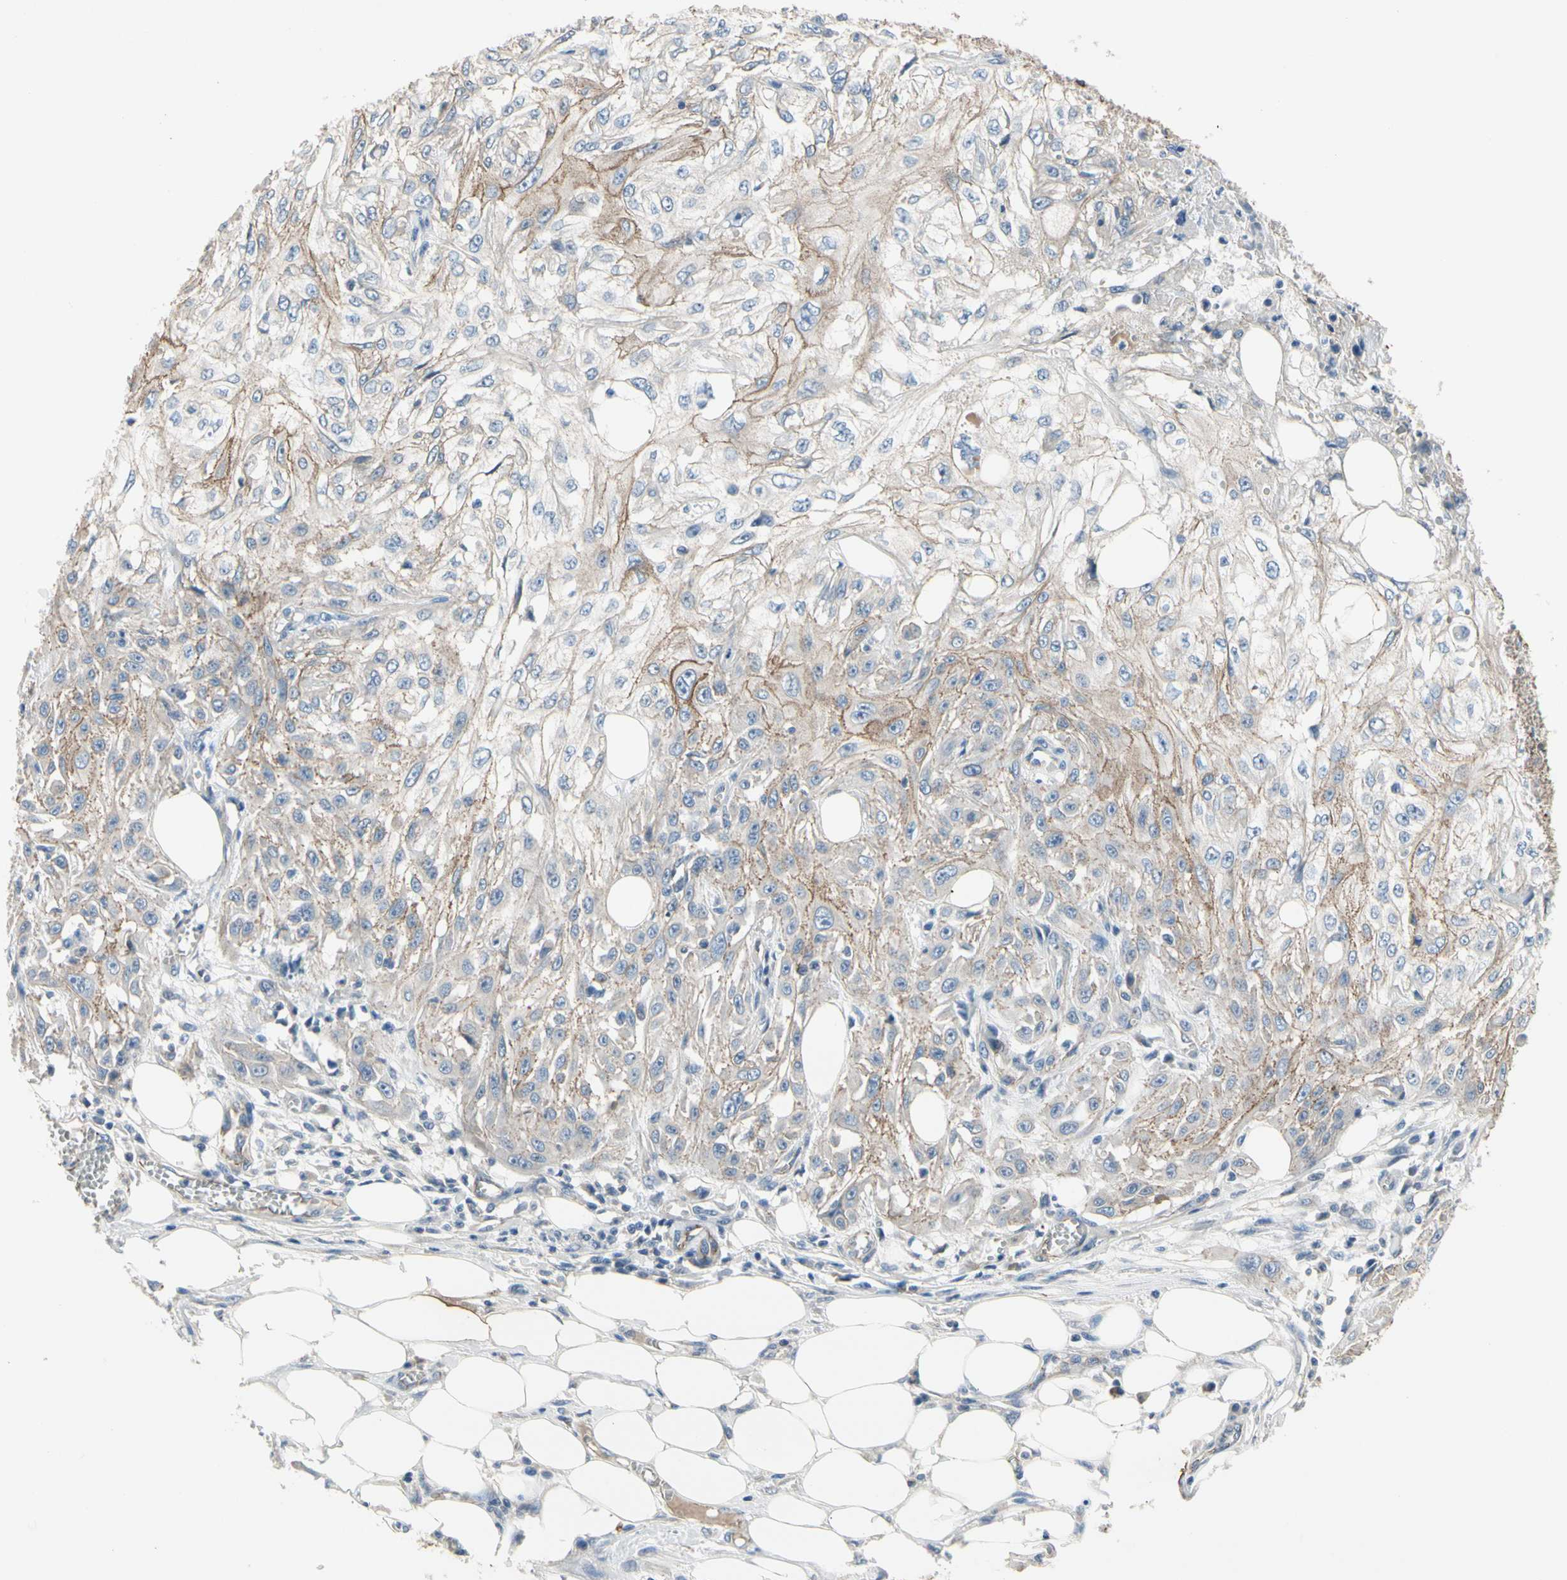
{"staining": {"intensity": "weak", "quantity": "<25%", "location": "cytoplasmic/membranous"}, "tissue": "skin cancer", "cell_type": "Tumor cells", "image_type": "cancer", "snomed": [{"axis": "morphology", "description": "Squamous cell carcinoma, NOS"}, {"axis": "topography", "description": "Skin"}], "caption": "High magnification brightfield microscopy of skin cancer (squamous cell carcinoma) stained with DAB (3,3'-diaminobenzidine) (brown) and counterstained with hematoxylin (blue): tumor cells show no significant positivity. (DAB (3,3'-diaminobenzidine) IHC visualized using brightfield microscopy, high magnification).", "gene": "LGR6", "patient": {"sex": "male", "age": 75}}